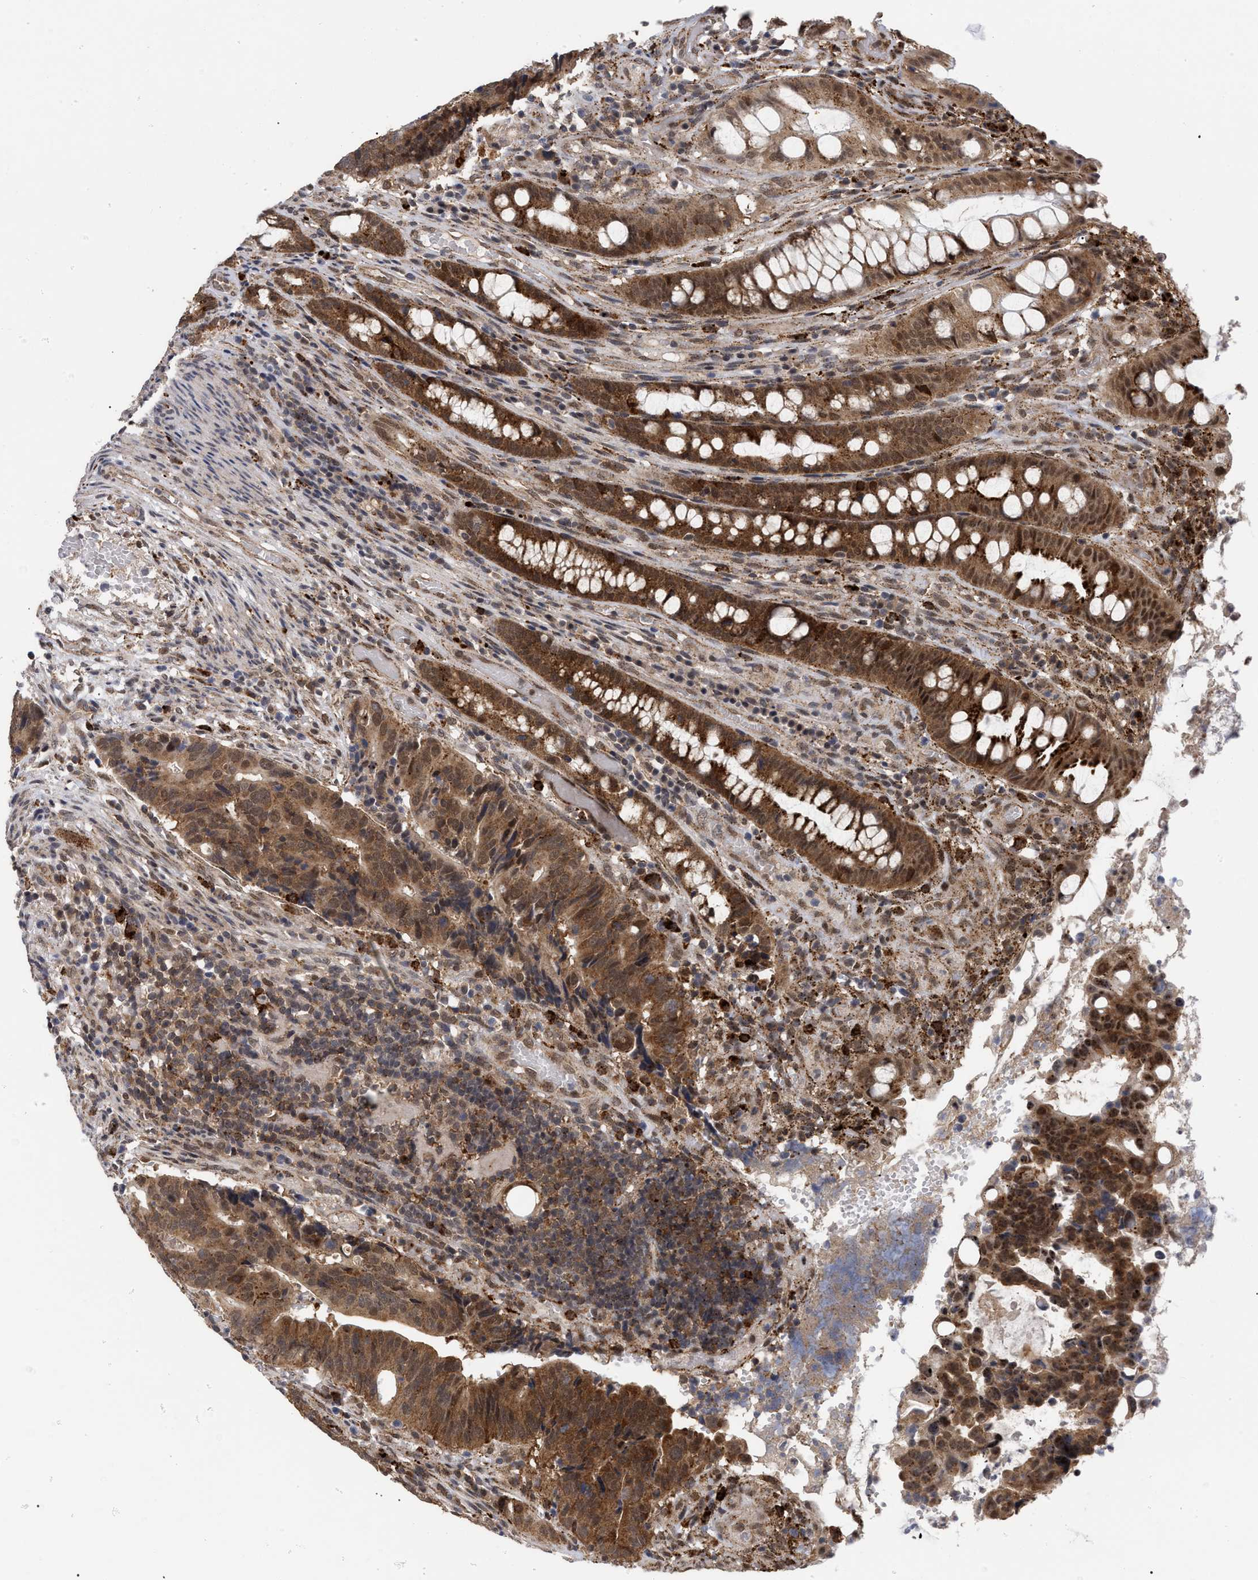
{"staining": {"intensity": "strong", "quantity": ">75%", "location": "cytoplasmic/membranous"}, "tissue": "colorectal cancer", "cell_type": "Tumor cells", "image_type": "cancer", "snomed": [{"axis": "morphology", "description": "Adenocarcinoma, NOS"}, {"axis": "topography", "description": "Colon"}], "caption": "The micrograph displays staining of colorectal cancer, revealing strong cytoplasmic/membranous protein staining (brown color) within tumor cells.", "gene": "UPF1", "patient": {"sex": "female", "age": 57}}